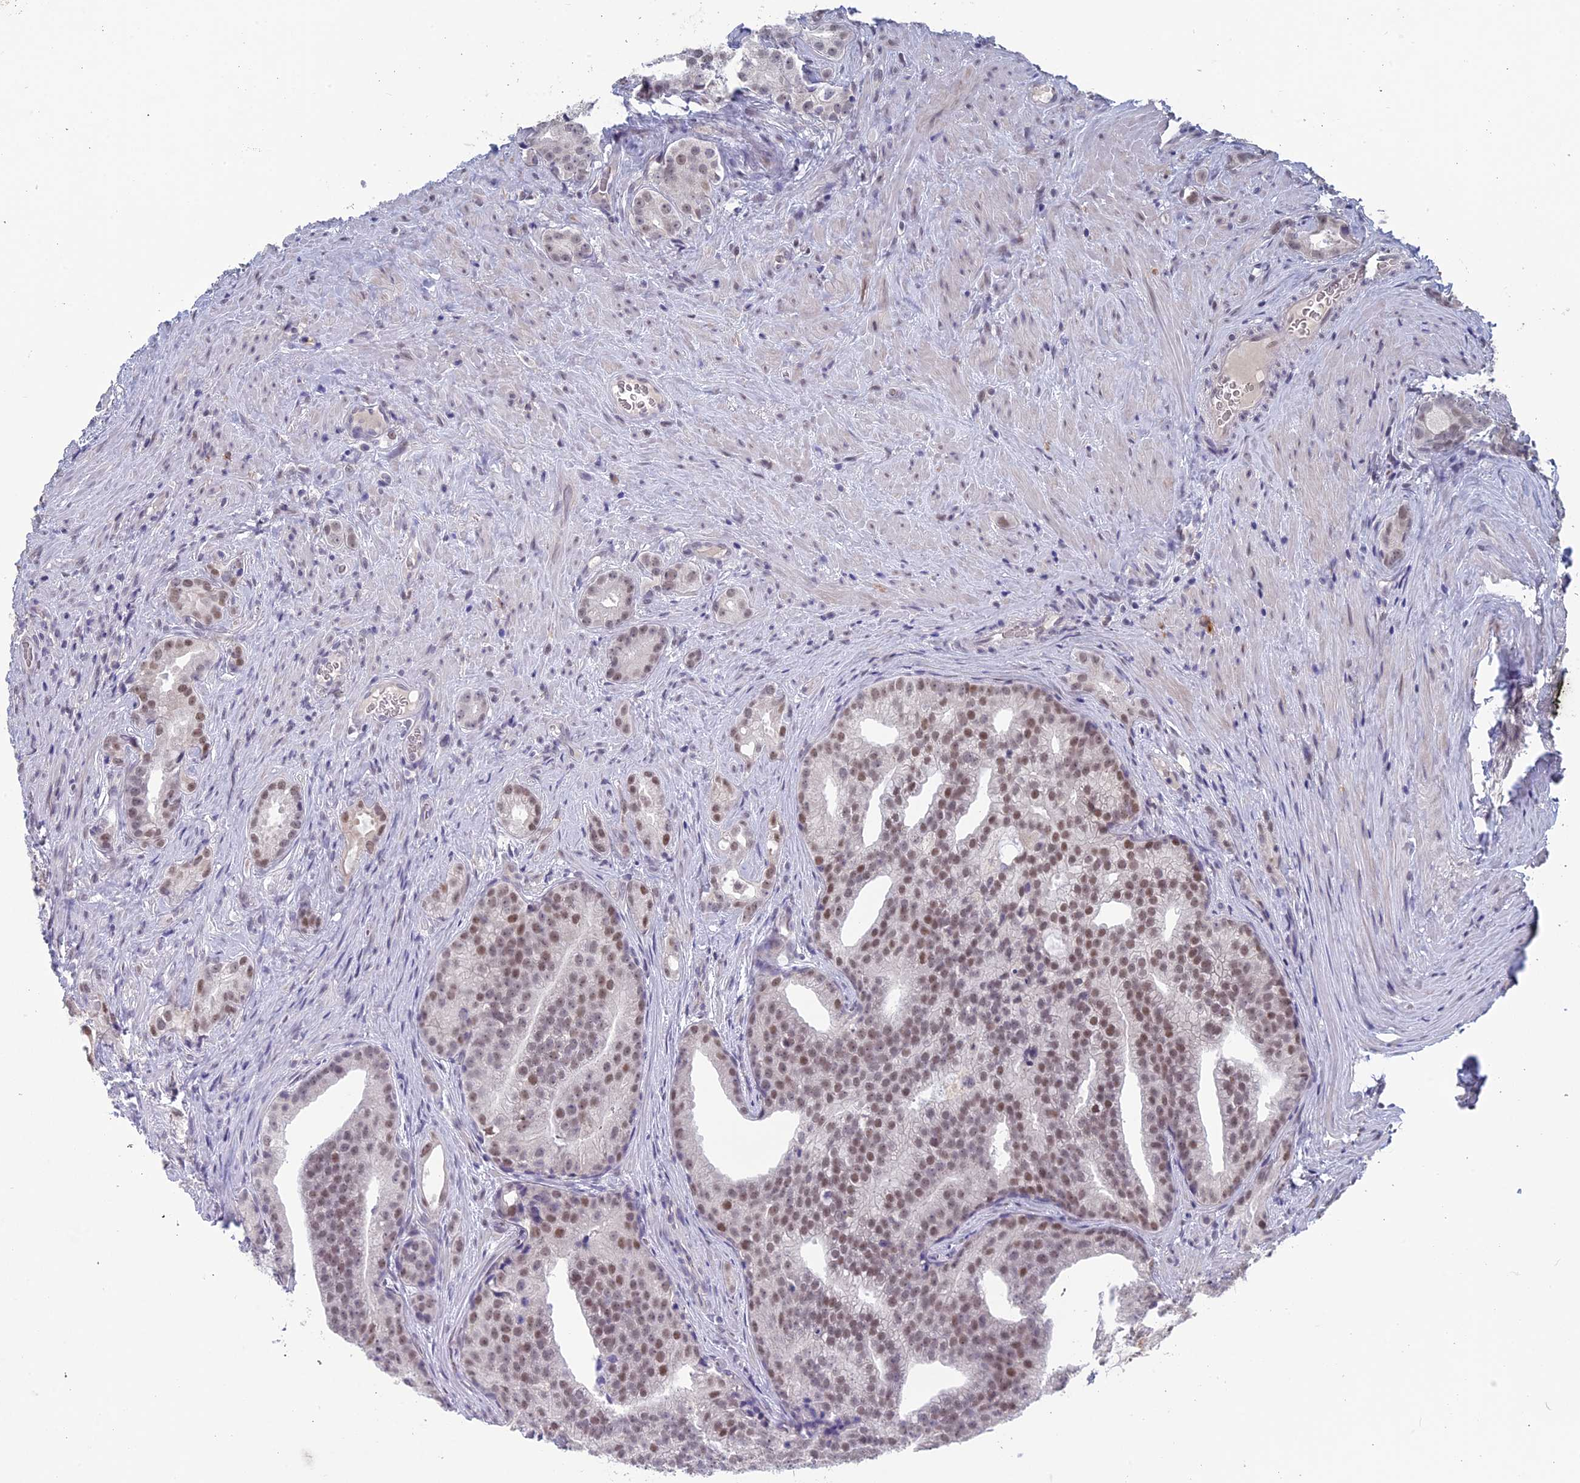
{"staining": {"intensity": "moderate", "quantity": "25%-75%", "location": "nuclear"}, "tissue": "prostate cancer", "cell_type": "Tumor cells", "image_type": "cancer", "snomed": [{"axis": "morphology", "description": "Adenocarcinoma, Low grade"}, {"axis": "topography", "description": "Prostate"}], "caption": "Prostate cancer stained for a protein exhibits moderate nuclear positivity in tumor cells.", "gene": "MT-CO3", "patient": {"sex": "male", "age": 71}}